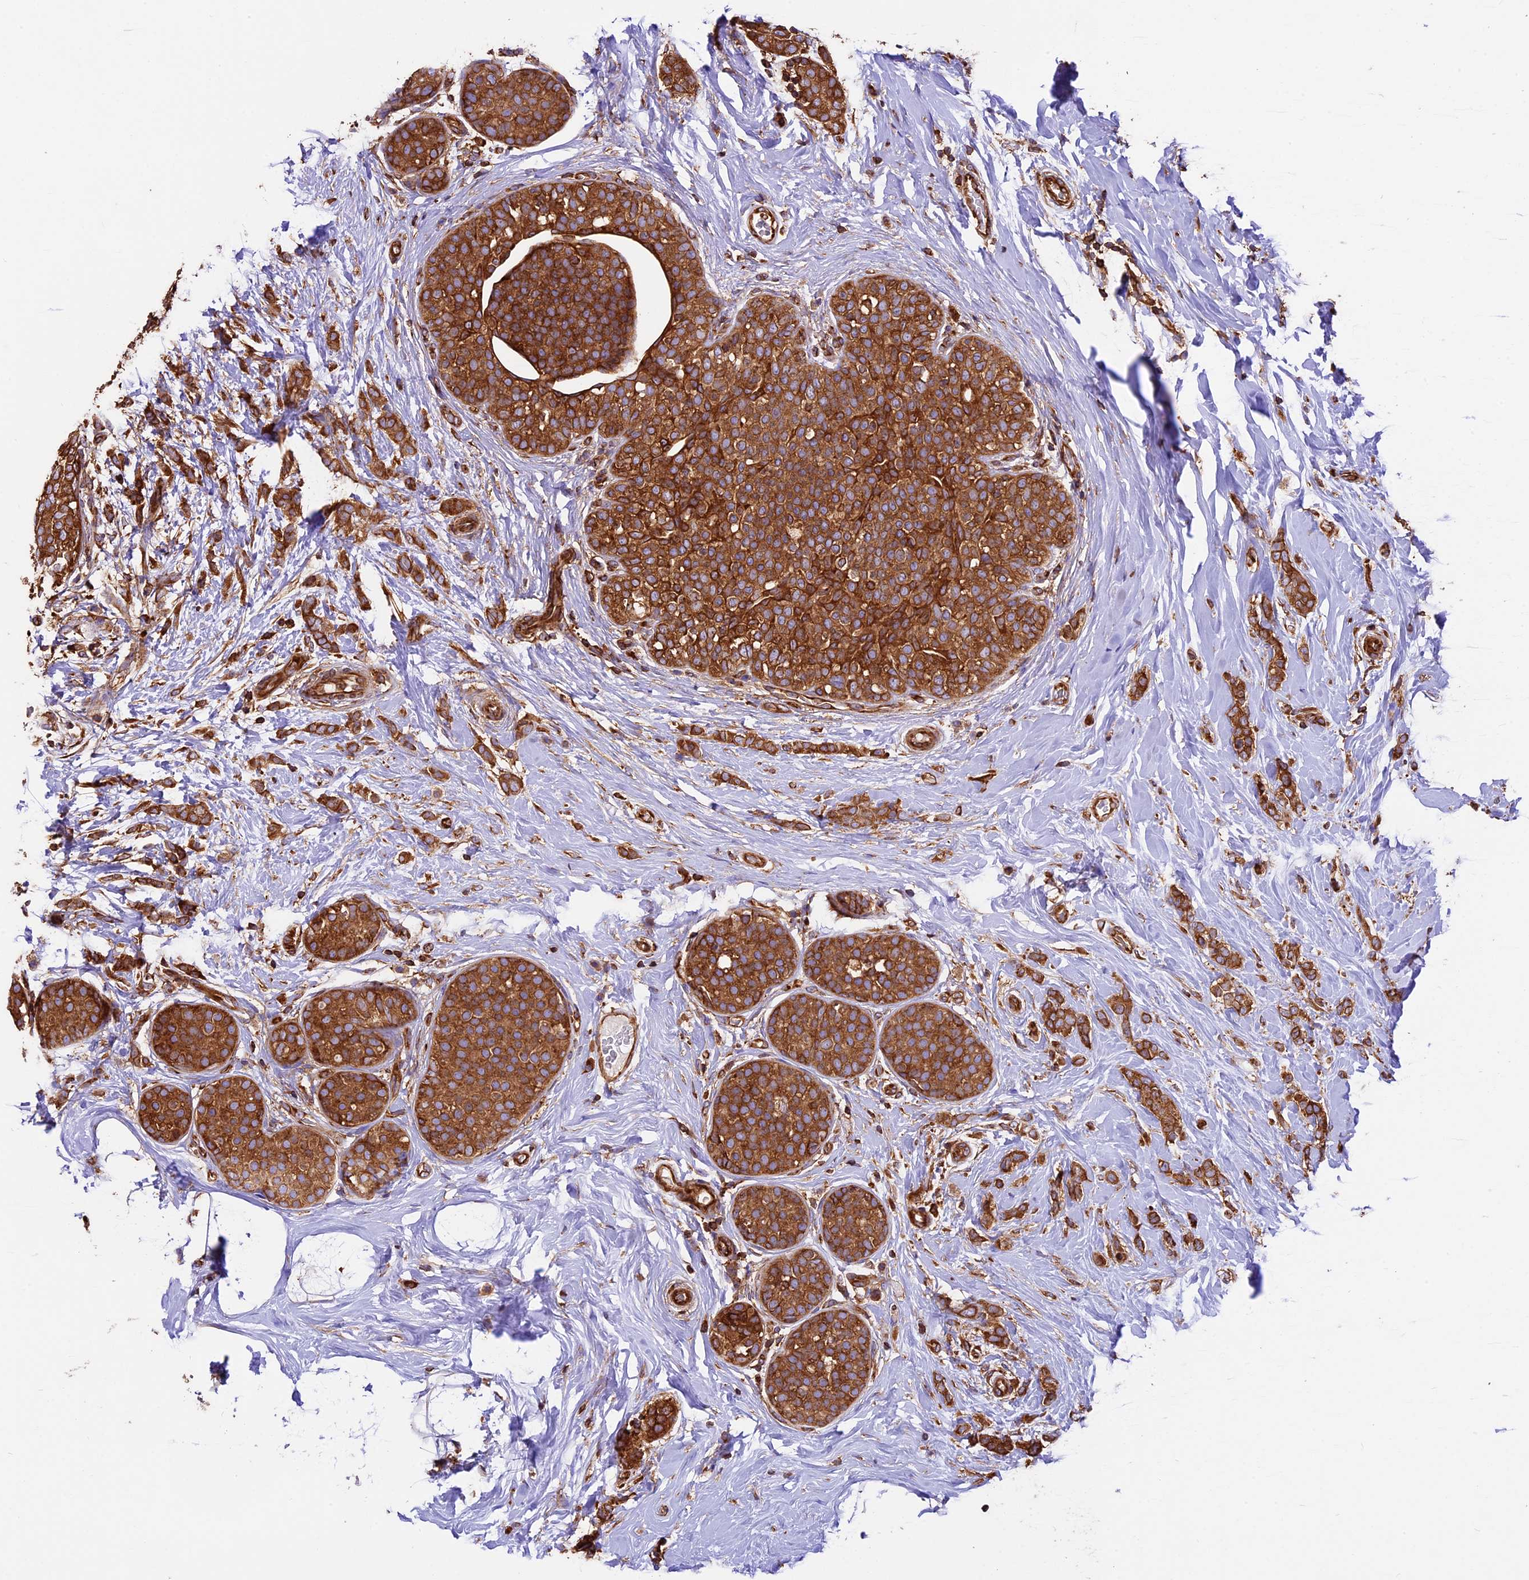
{"staining": {"intensity": "strong", "quantity": ">75%", "location": "cytoplasmic/membranous"}, "tissue": "breast cancer", "cell_type": "Tumor cells", "image_type": "cancer", "snomed": [{"axis": "morphology", "description": "Lobular carcinoma, in situ"}, {"axis": "morphology", "description": "Lobular carcinoma"}, {"axis": "topography", "description": "Breast"}], "caption": "High-power microscopy captured an IHC photomicrograph of breast lobular carcinoma, revealing strong cytoplasmic/membranous positivity in about >75% of tumor cells.", "gene": "KARS1", "patient": {"sex": "female", "age": 41}}